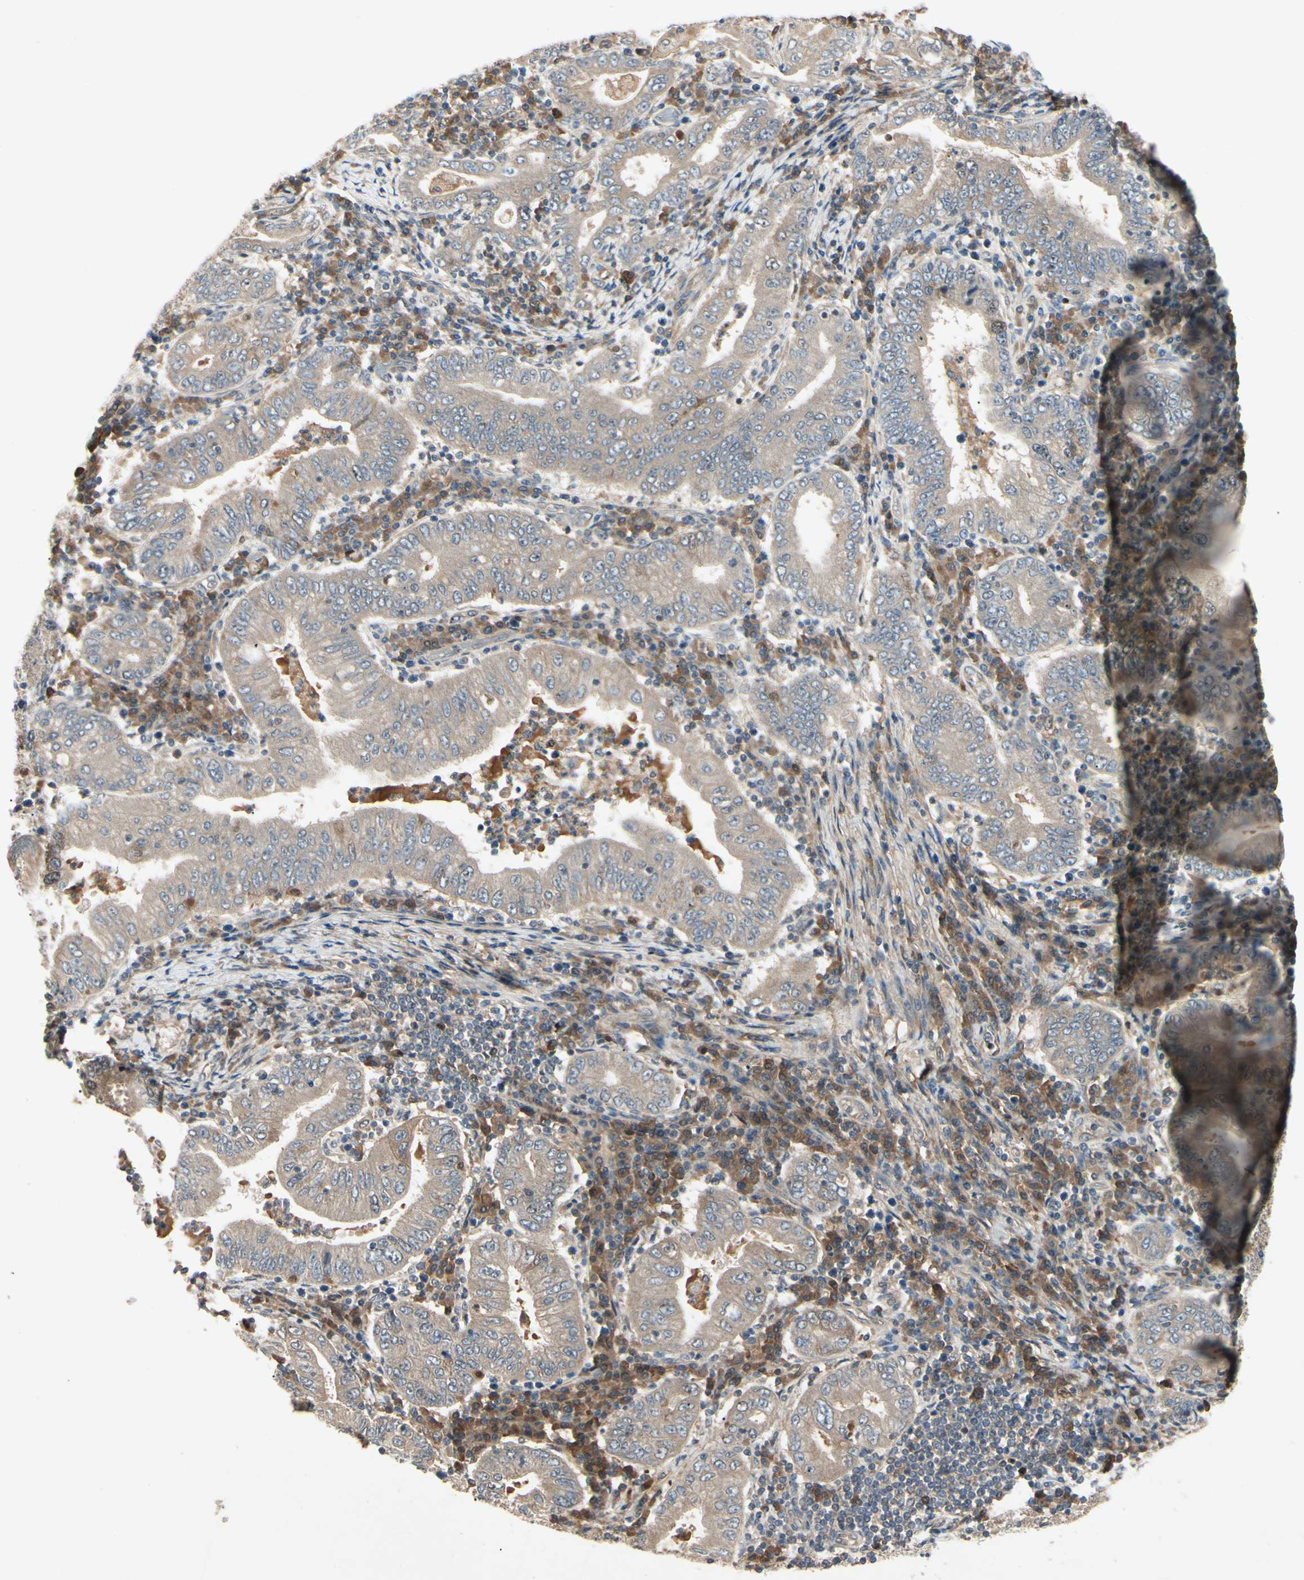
{"staining": {"intensity": "weak", "quantity": ">75%", "location": "cytoplasmic/membranous"}, "tissue": "stomach cancer", "cell_type": "Tumor cells", "image_type": "cancer", "snomed": [{"axis": "morphology", "description": "Normal tissue, NOS"}, {"axis": "morphology", "description": "Adenocarcinoma, NOS"}, {"axis": "topography", "description": "Esophagus"}, {"axis": "topography", "description": "Stomach, upper"}, {"axis": "topography", "description": "Peripheral nerve tissue"}], "caption": "This is a micrograph of immunohistochemistry (IHC) staining of stomach cancer (adenocarcinoma), which shows weak staining in the cytoplasmic/membranous of tumor cells.", "gene": "RNF14", "patient": {"sex": "male", "age": 62}}